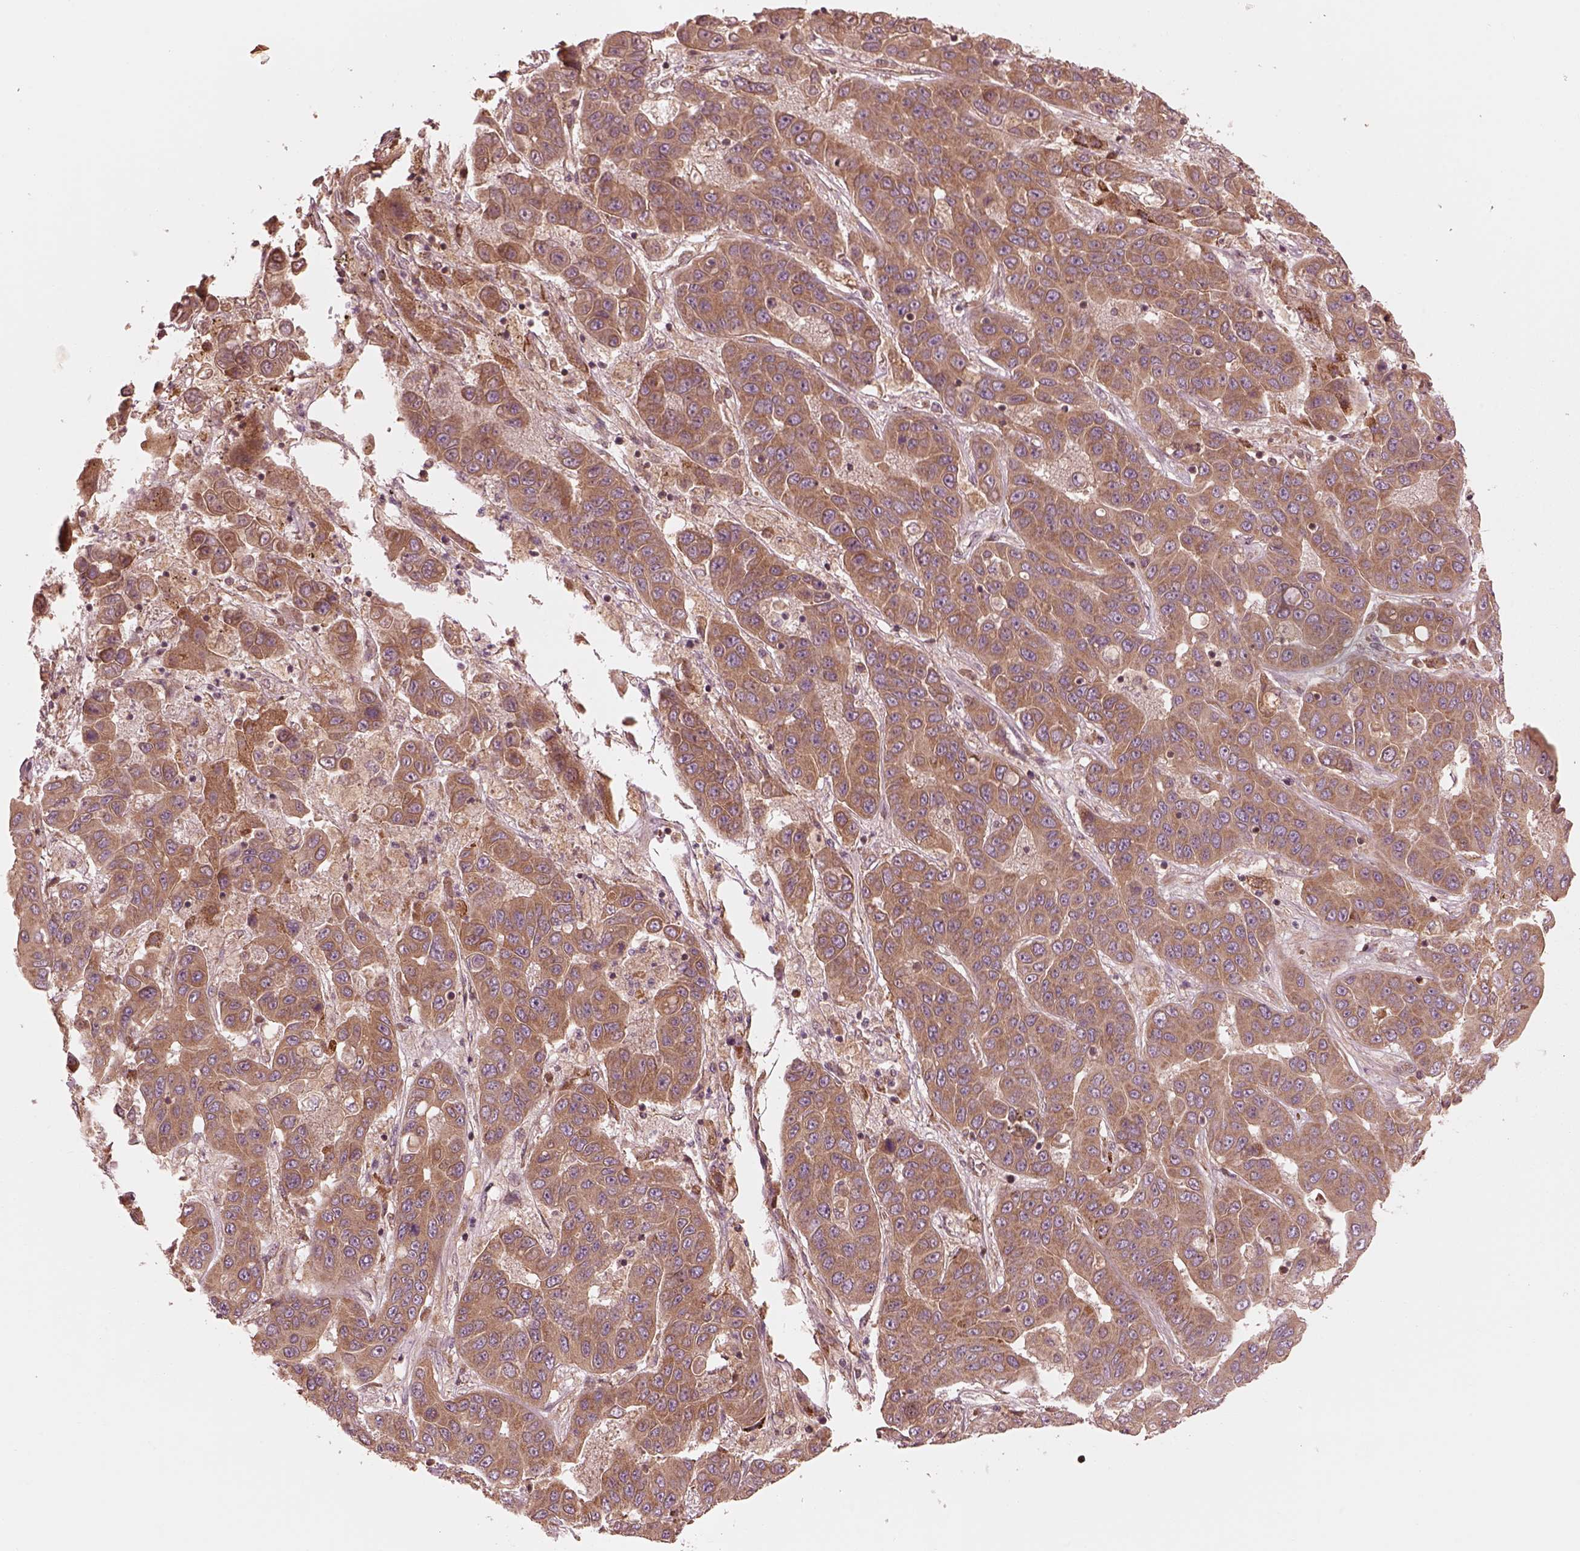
{"staining": {"intensity": "moderate", "quantity": ">75%", "location": "cytoplasmic/membranous"}, "tissue": "liver cancer", "cell_type": "Tumor cells", "image_type": "cancer", "snomed": [{"axis": "morphology", "description": "Cholangiocarcinoma"}, {"axis": "topography", "description": "Liver"}], "caption": "A brown stain highlights moderate cytoplasmic/membranous expression of a protein in human liver cholangiocarcinoma tumor cells. The protein of interest is shown in brown color, while the nuclei are stained blue.", "gene": "PIK3R2", "patient": {"sex": "female", "age": 52}}